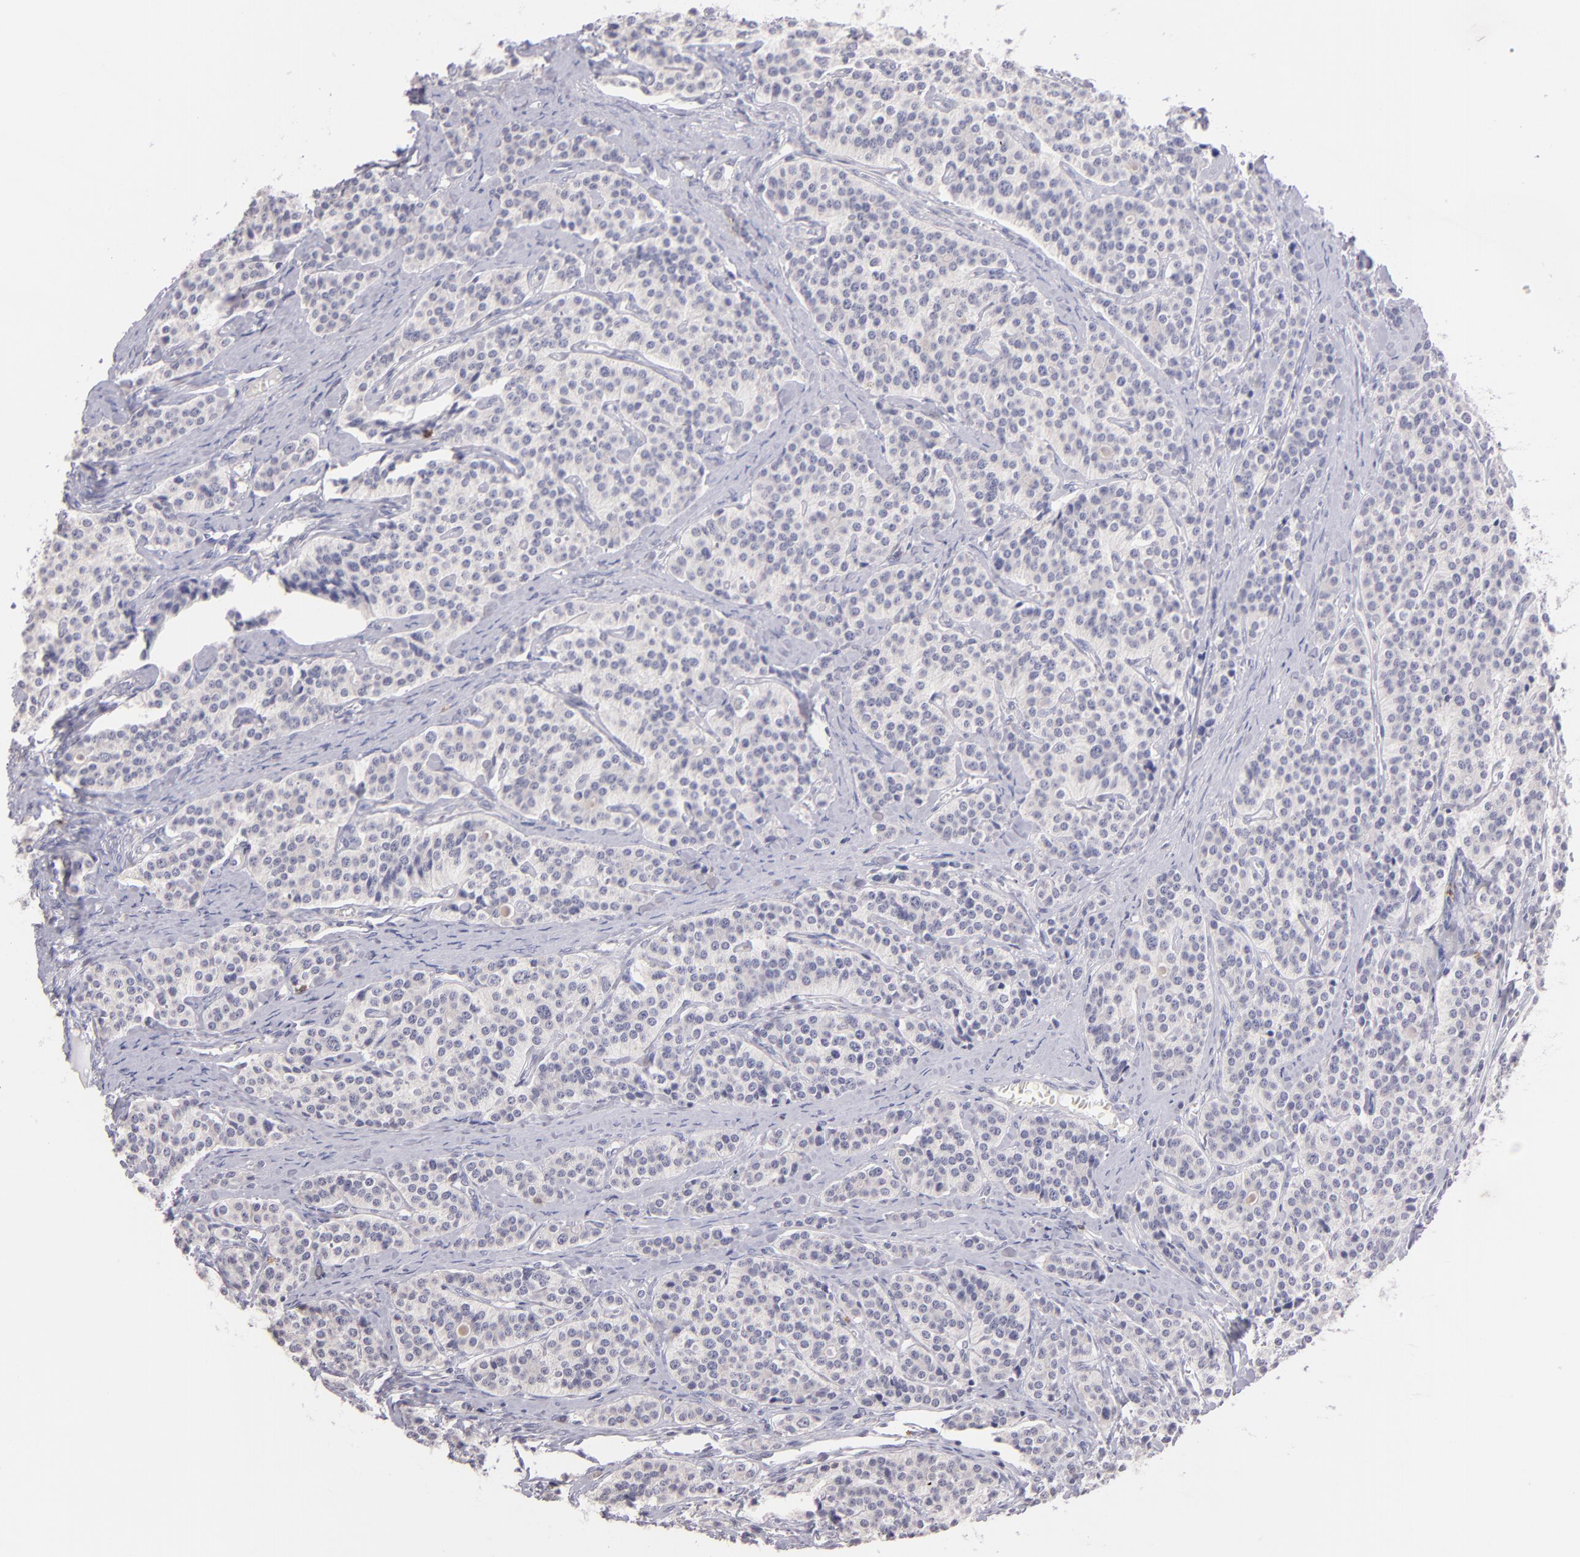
{"staining": {"intensity": "negative", "quantity": "none", "location": "none"}, "tissue": "carcinoid", "cell_type": "Tumor cells", "image_type": "cancer", "snomed": [{"axis": "morphology", "description": "Carcinoid, malignant, NOS"}, {"axis": "topography", "description": "Small intestine"}], "caption": "There is no significant positivity in tumor cells of malignant carcinoid.", "gene": "IL2RA", "patient": {"sex": "male", "age": 63}}